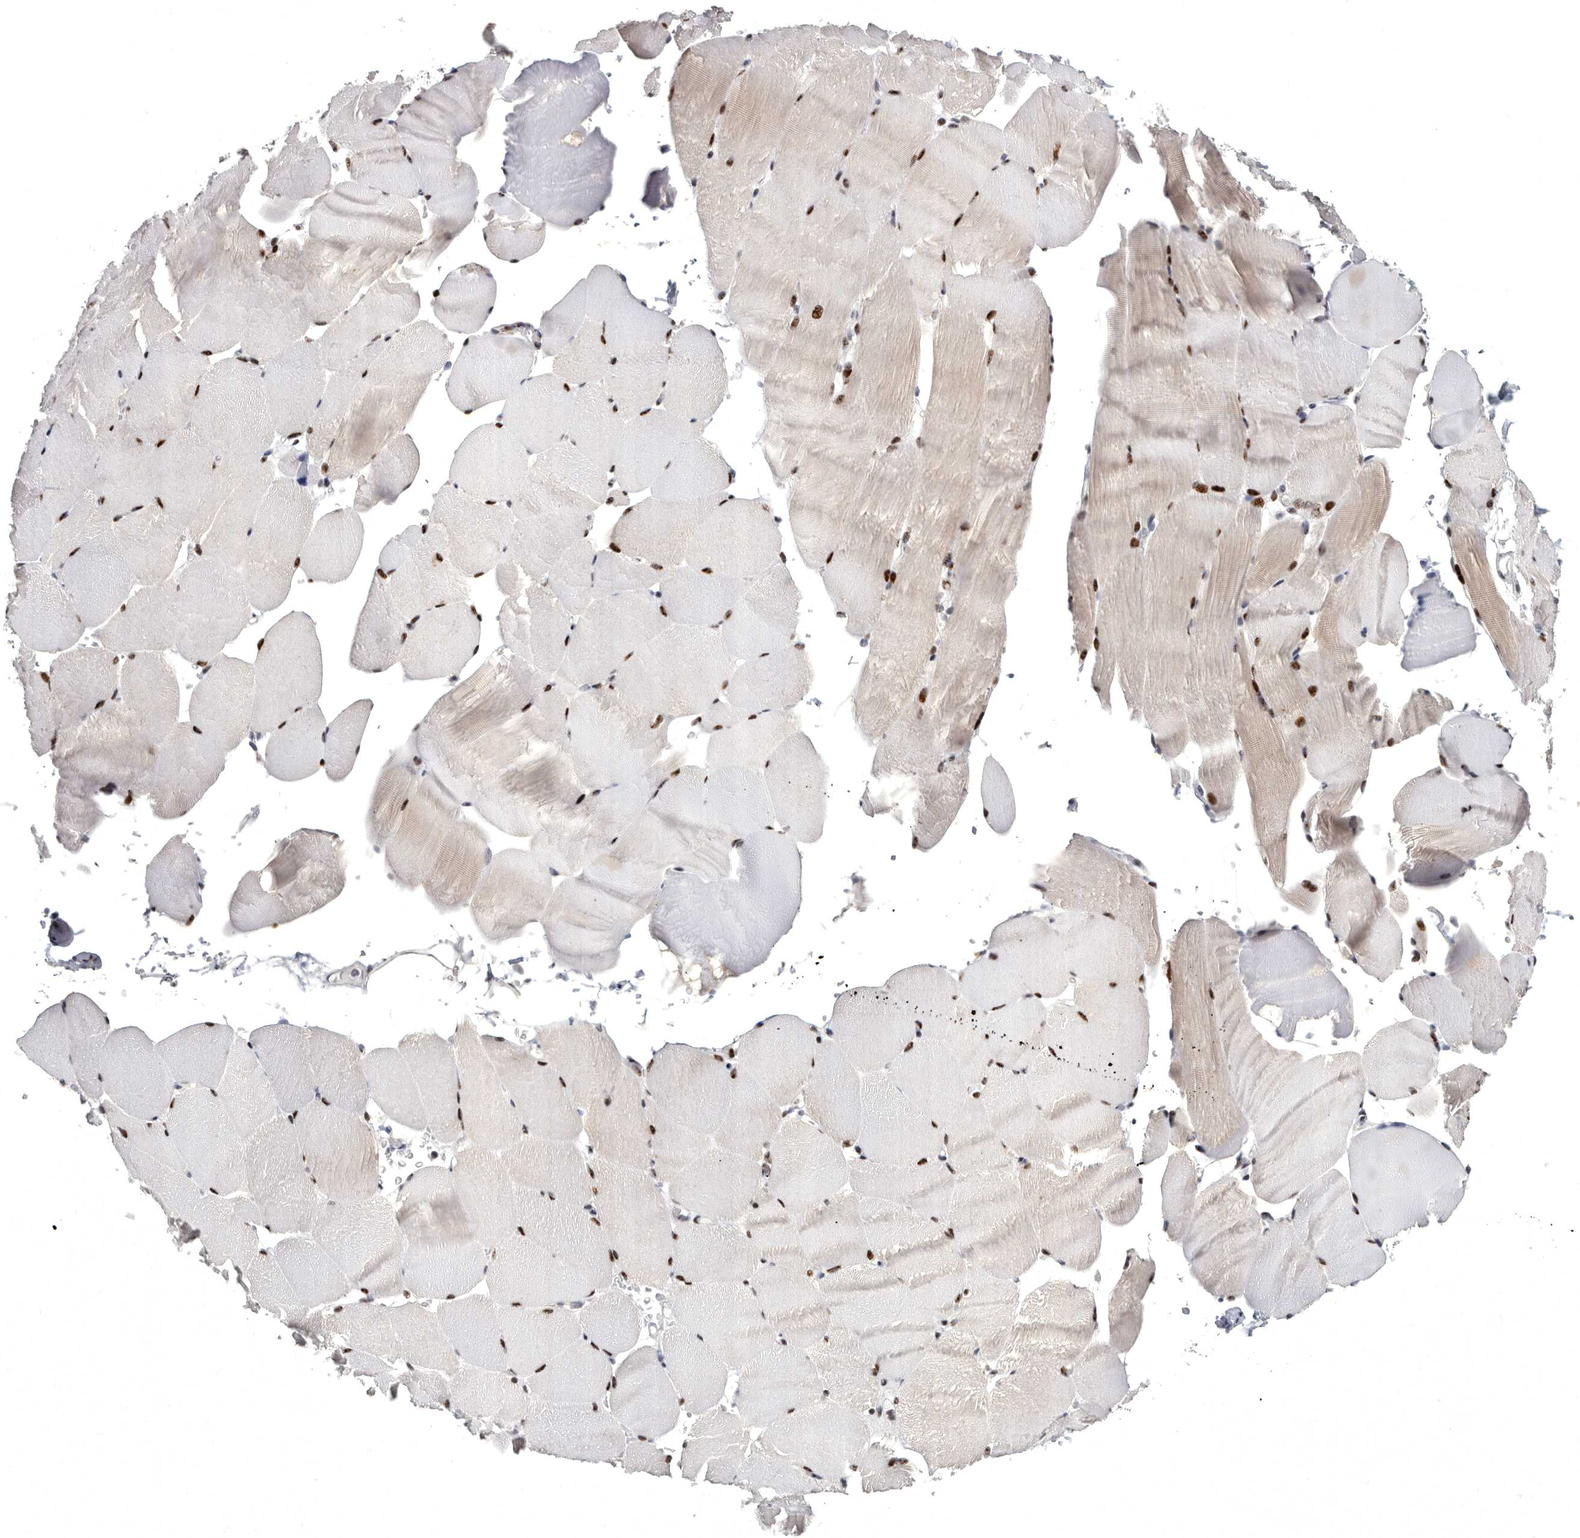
{"staining": {"intensity": "strong", "quantity": ">75%", "location": "nuclear"}, "tissue": "skeletal muscle", "cell_type": "Myocytes", "image_type": "normal", "snomed": [{"axis": "morphology", "description": "Normal tissue, NOS"}, {"axis": "topography", "description": "Skeletal muscle"}, {"axis": "topography", "description": "Parathyroid gland"}], "caption": "A histopathology image of skeletal muscle stained for a protein reveals strong nuclear brown staining in myocytes. (DAB = brown stain, brightfield microscopy at high magnification).", "gene": "WRAP73", "patient": {"sex": "female", "age": 37}}